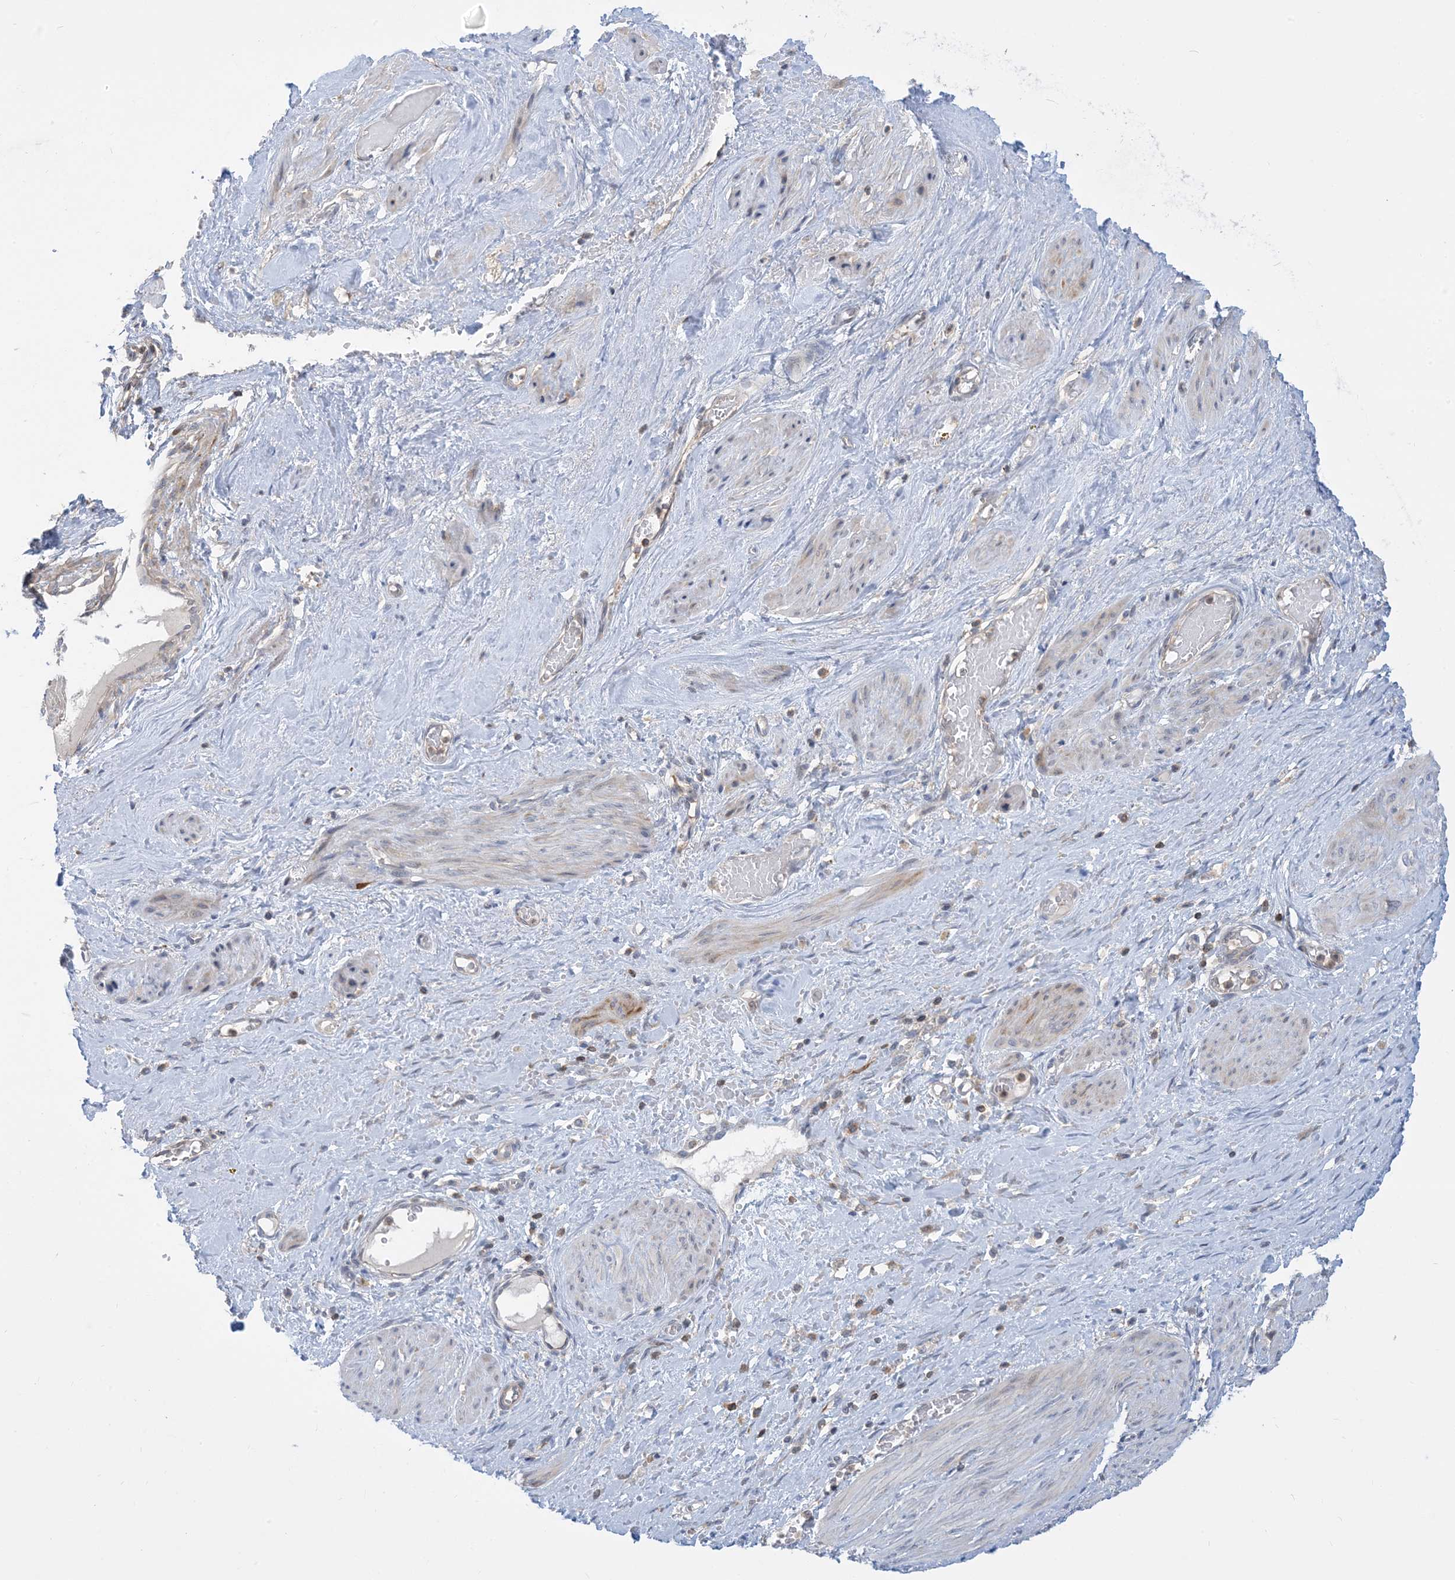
{"staining": {"intensity": "weak", "quantity": "<25%", "location": "cytoplasmic/membranous"}, "tissue": "smooth muscle", "cell_type": "Smooth muscle cells", "image_type": "normal", "snomed": [{"axis": "morphology", "description": "Normal tissue, NOS"}, {"axis": "topography", "description": "Endometrium"}], "caption": "The histopathology image reveals no staining of smooth muscle cells in unremarkable smooth muscle.", "gene": "AOC1", "patient": {"sex": "female", "age": 33}}